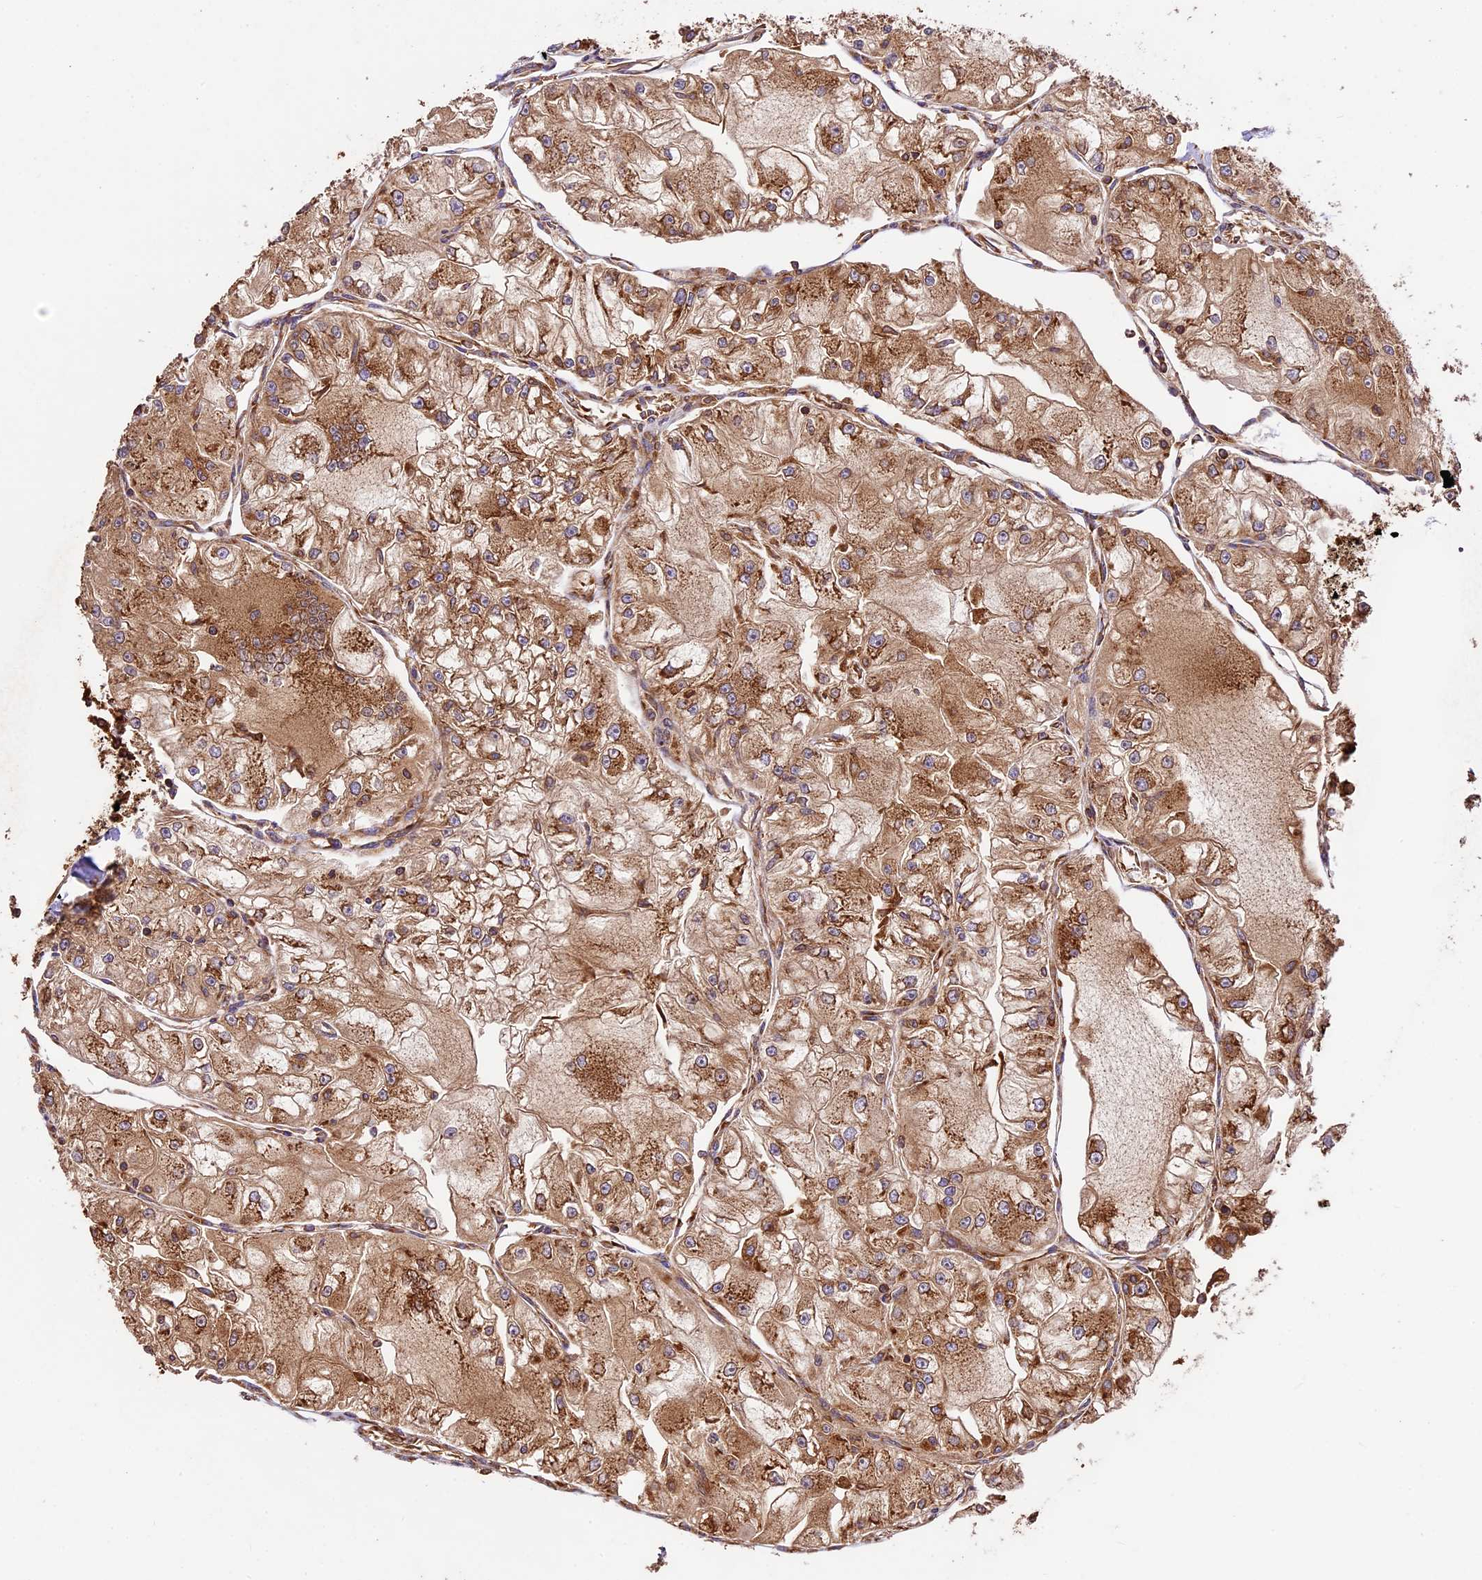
{"staining": {"intensity": "strong", "quantity": ">75%", "location": "cytoplasmic/membranous"}, "tissue": "renal cancer", "cell_type": "Tumor cells", "image_type": "cancer", "snomed": [{"axis": "morphology", "description": "Adenocarcinoma, NOS"}, {"axis": "topography", "description": "Kidney"}], "caption": "Brown immunohistochemical staining in renal cancer reveals strong cytoplasmic/membranous positivity in approximately >75% of tumor cells.", "gene": "KARS1", "patient": {"sex": "female", "age": 72}}